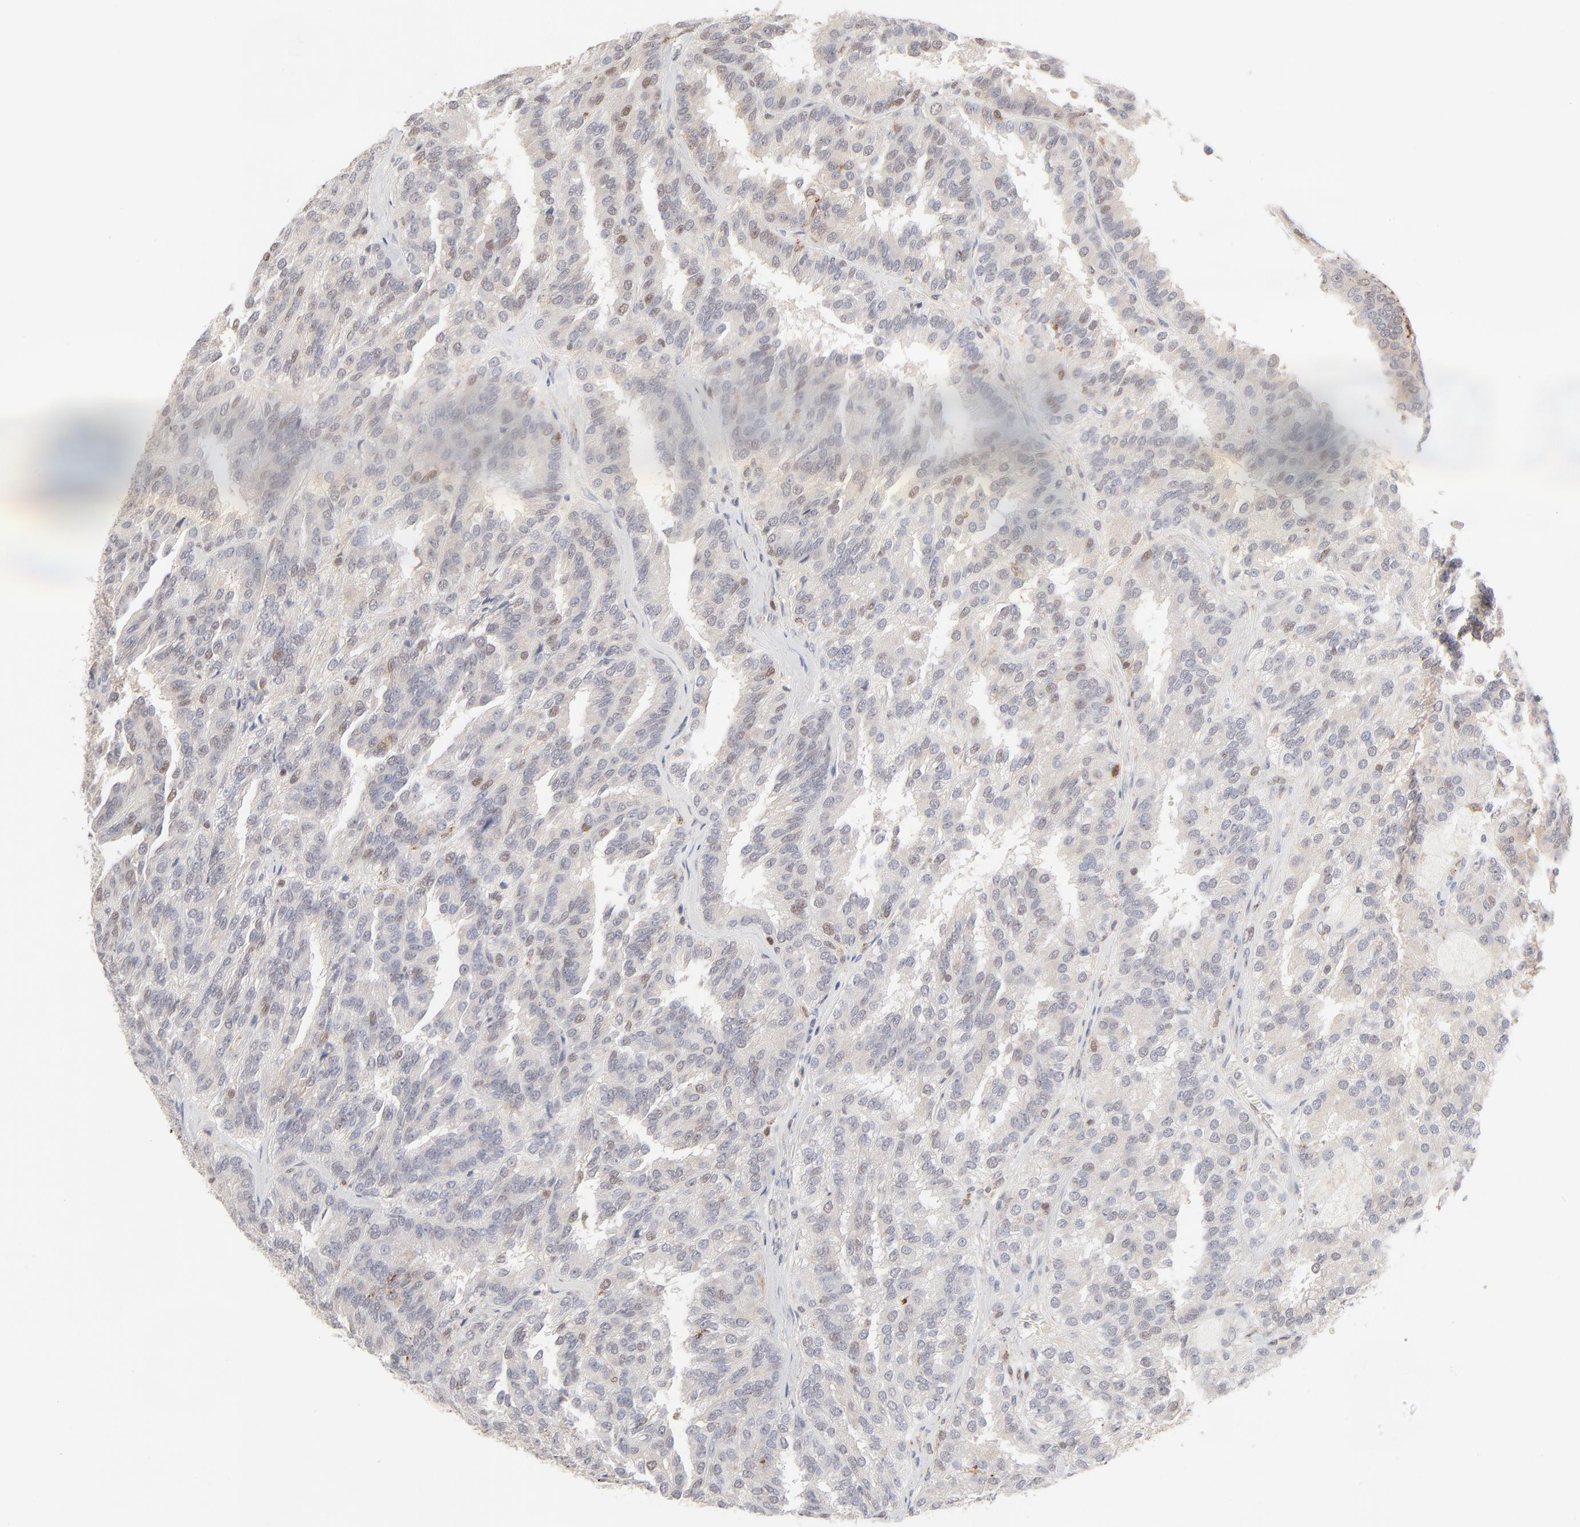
{"staining": {"intensity": "weak", "quantity": "<25%", "location": "nuclear"}, "tissue": "renal cancer", "cell_type": "Tumor cells", "image_type": "cancer", "snomed": [{"axis": "morphology", "description": "Adenocarcinoma, NOS"}, {"axis": "topography", "description": "Kidney"}], "caption": "Immunohistochemistry image of human renal adenocarcinoma stained for a protein (brown), which demonstrates no staining in tumor cells. Nuclei are stained in blue.", "gene": "CDK6", "patient": {"sex": "male", "age": 46}}